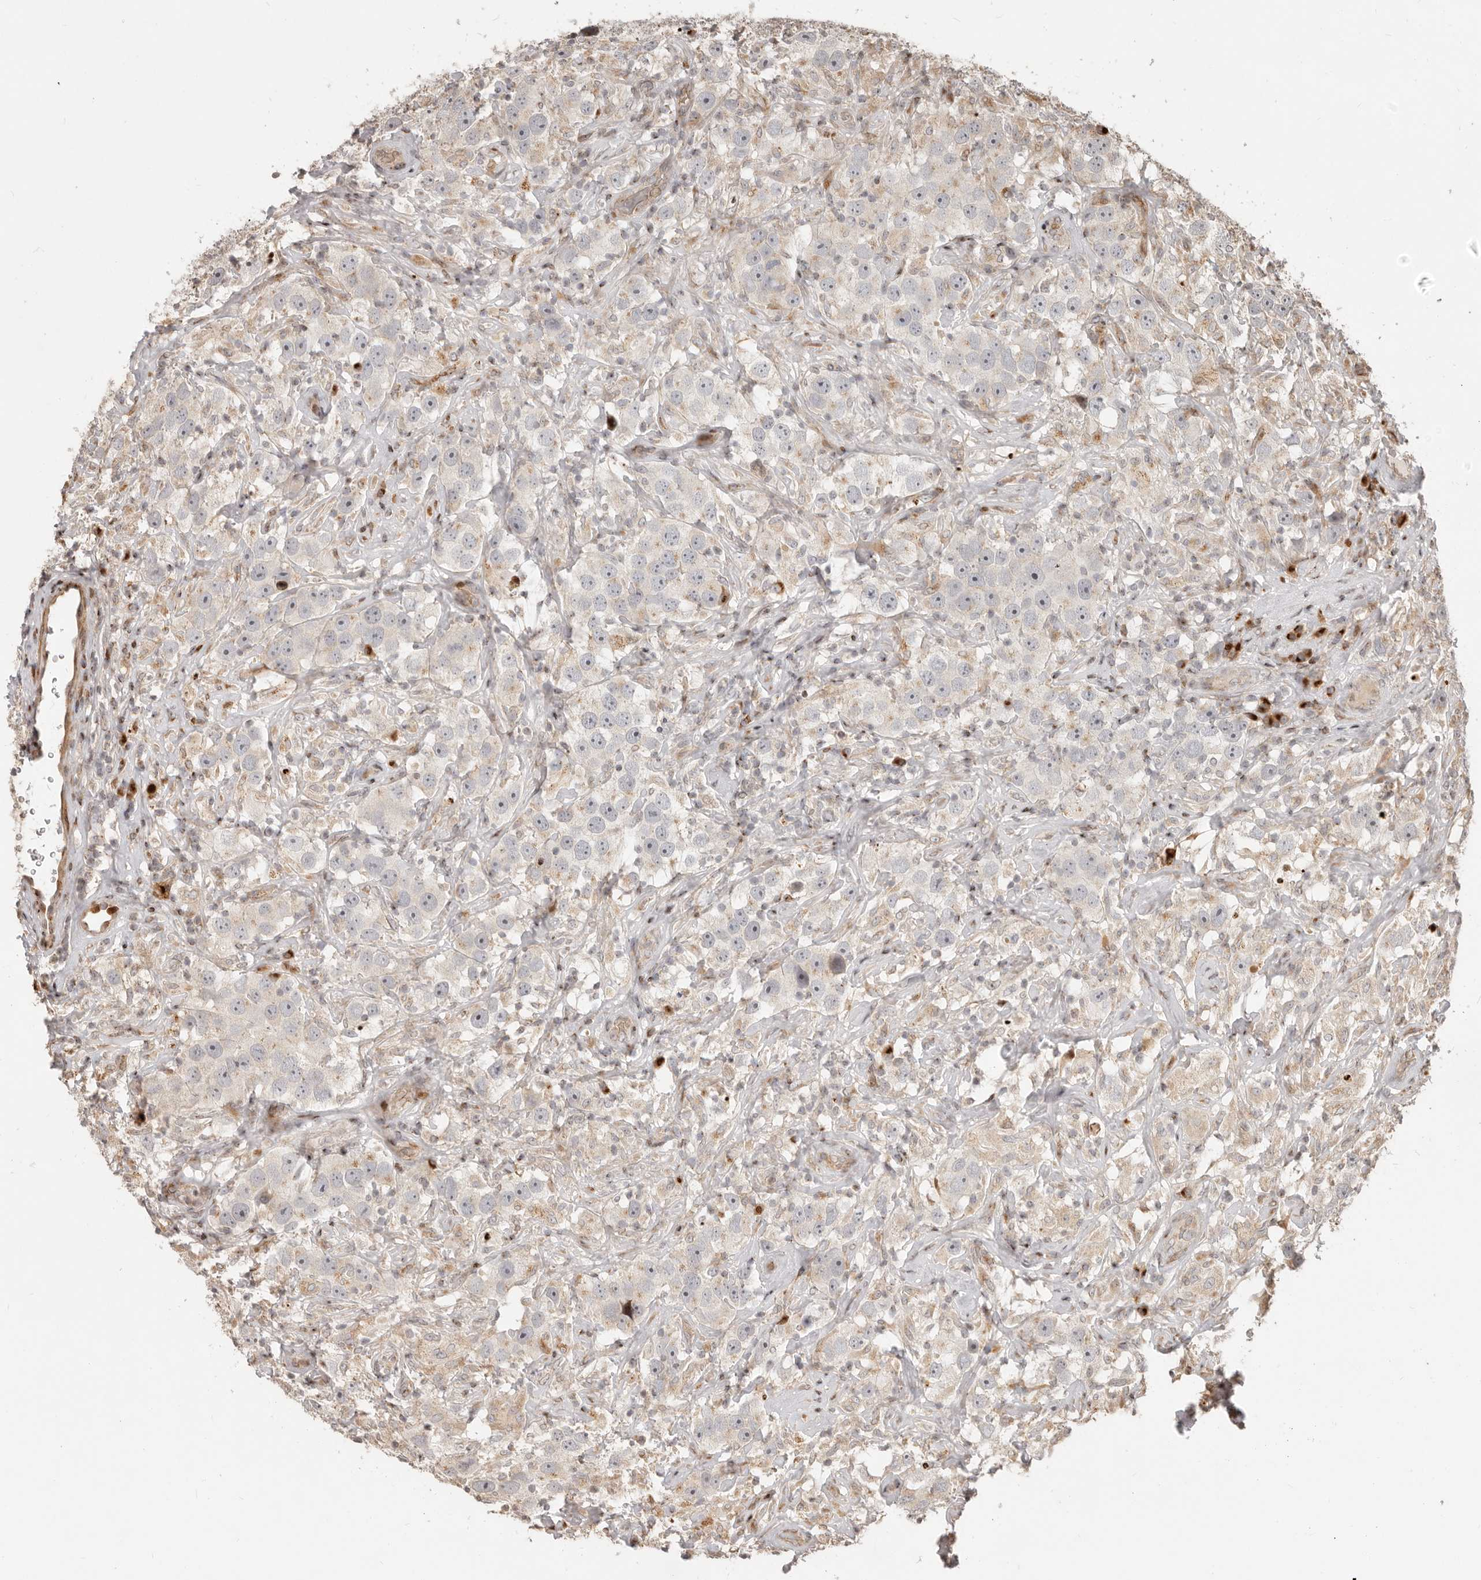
{"staining": {"intensity": "negative", "quantity": "none", "location": "none"}, "tissue": "testis cancer", "cell_type": "Tumor cells", "image_type": "cancer", "snomed": [{"axis": "morphology", "description": "Seminoma, NOS"}, {"axis": "topography", "description": "Testis"}], "caption": "IHC of testis seminoma exhibits no expression in tumor cells. (Immunohistochemistry, brightfield microscopy, high magnification).", "gene": "TRIM4", "patient": {"sex": "male", "age": 49}}